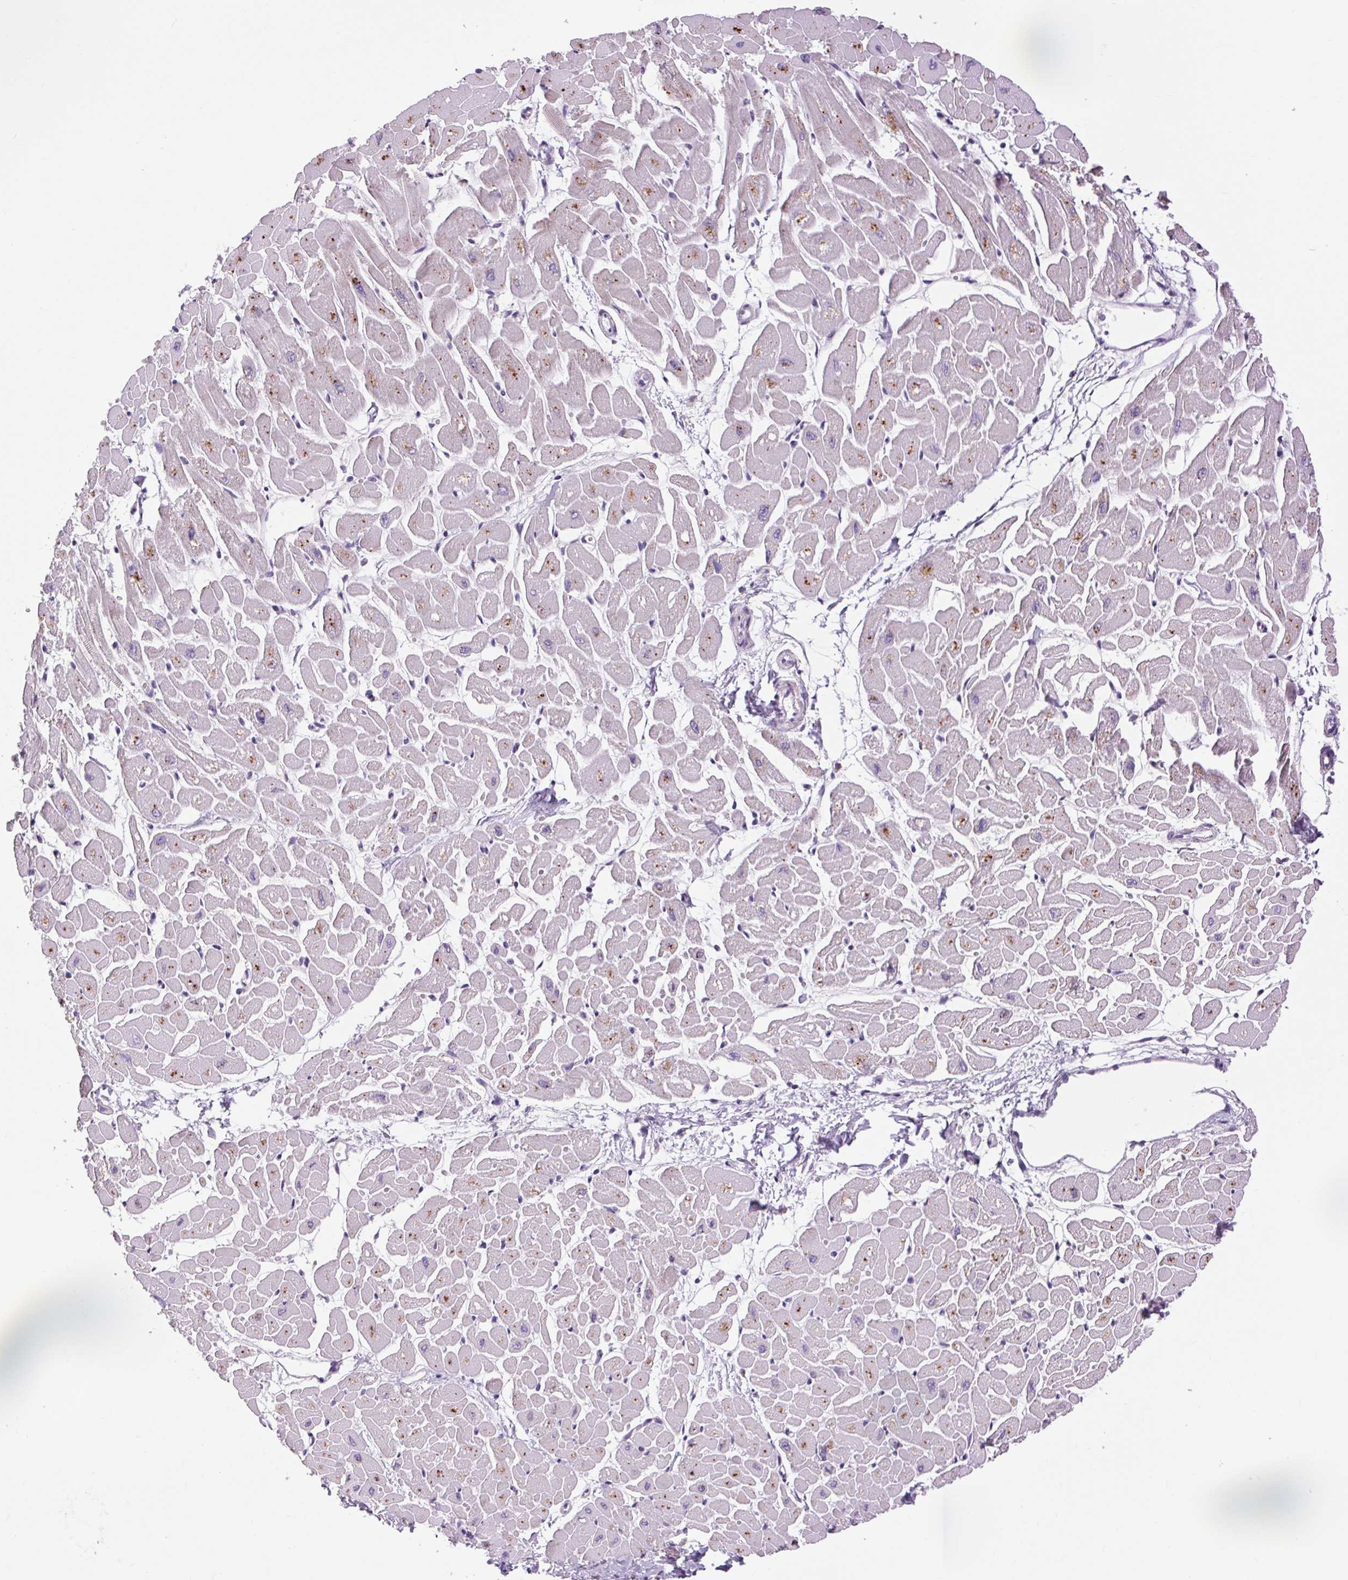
{"staining": {"intensity": "weak", "quantity": "25%-75%", "location": "cytoplasmic/membranous"}, "tissue": "heart muscle", "cell_type": "Cardiomyocytes", "image_type": "normal", "snomed": [{"axis": "morphology", "description": "Normal tissue, NOS"}, {"axis": "topography", "description": "Heart"}], "caption": "Human heart muscle stained for a protein (brown) exhibits weak cytoplasmic/membranous positive staining in about 25%-75% of cardiomyocytes.", "gene": "SOWAHC", "patient": {"sex": "male", "age": 57}}